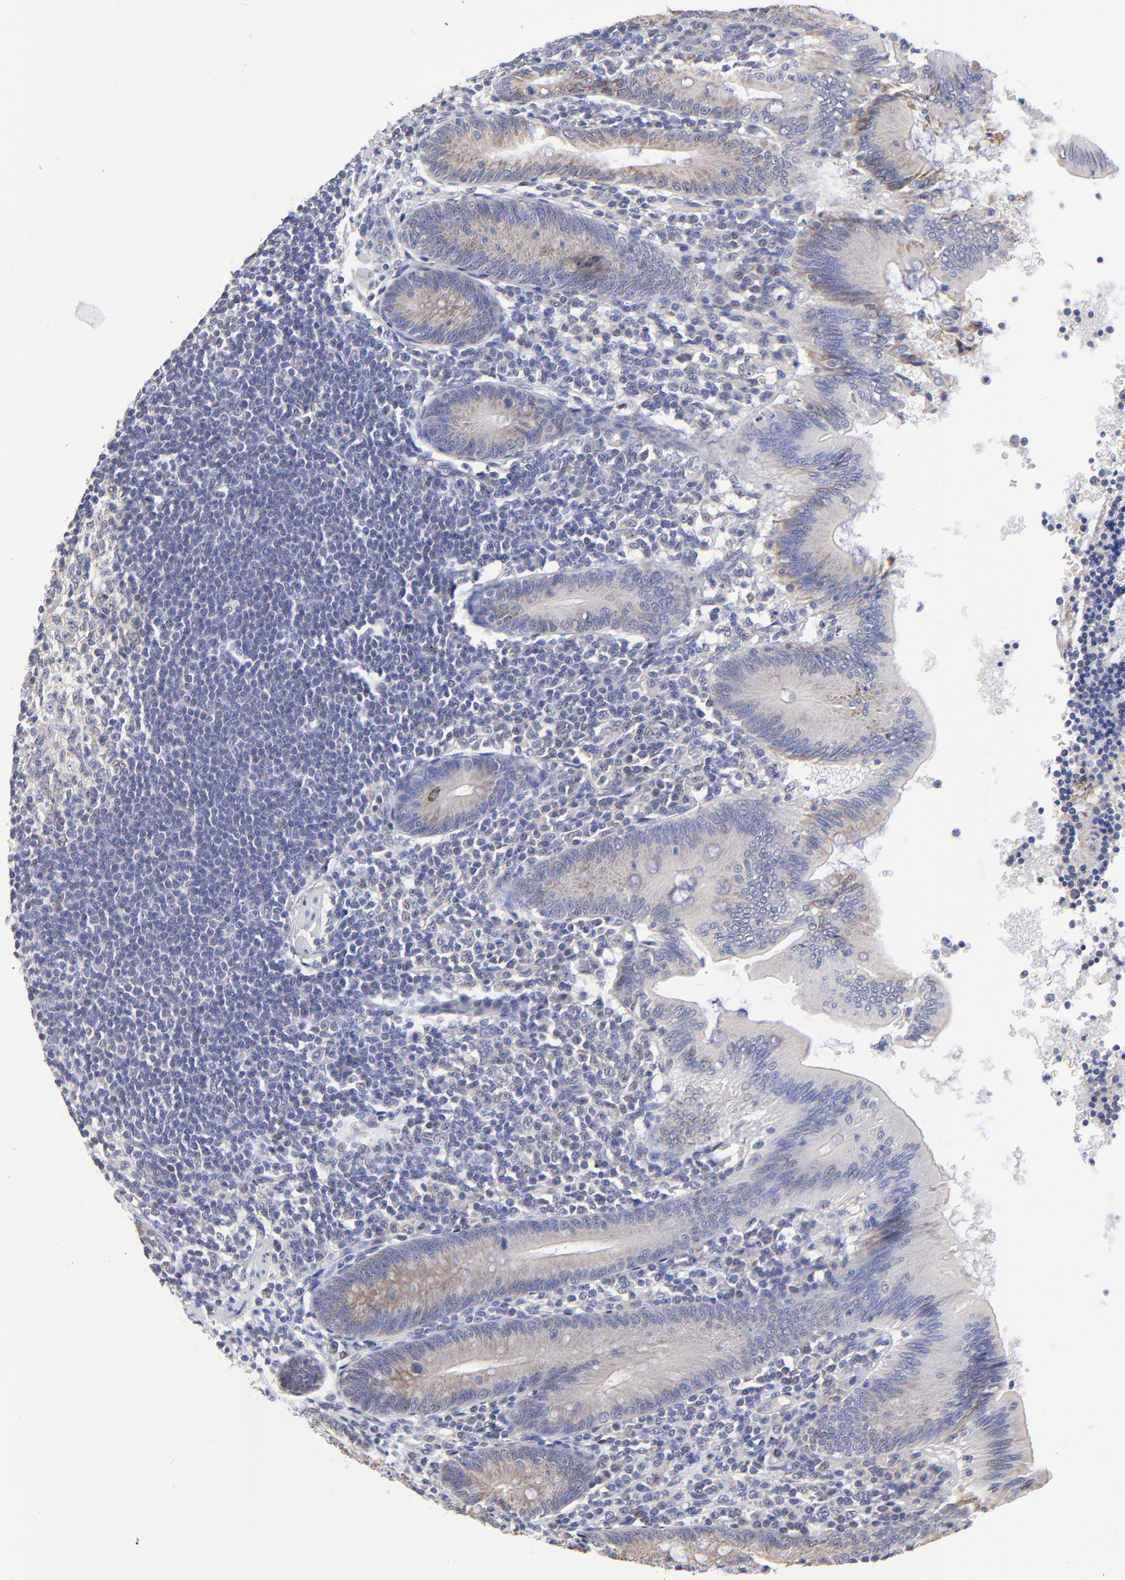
{"staining": {"intensity": "moderate", "quantity": "25%-75%", "location": "cytoplasmic/membranous"}, "tissue": "appendix", "cell_type": "Glandular cells", "image_type": "normal", "snomed": [{"axis": "morphology", "description": "Normal tissue, NOS"}, {"axis": "morphology", "description": "Inflammation, NOS"}, {"axis": "topography", "description": "Appendix"}], "caption": "Appendix stained for a protein (brown) reveals moderate cytoplasmic/membranous positive positivity in about 25%-75% of glandular cells.", "gene": "FBXO8", "patient": {"sex": "male", "age": 46}}